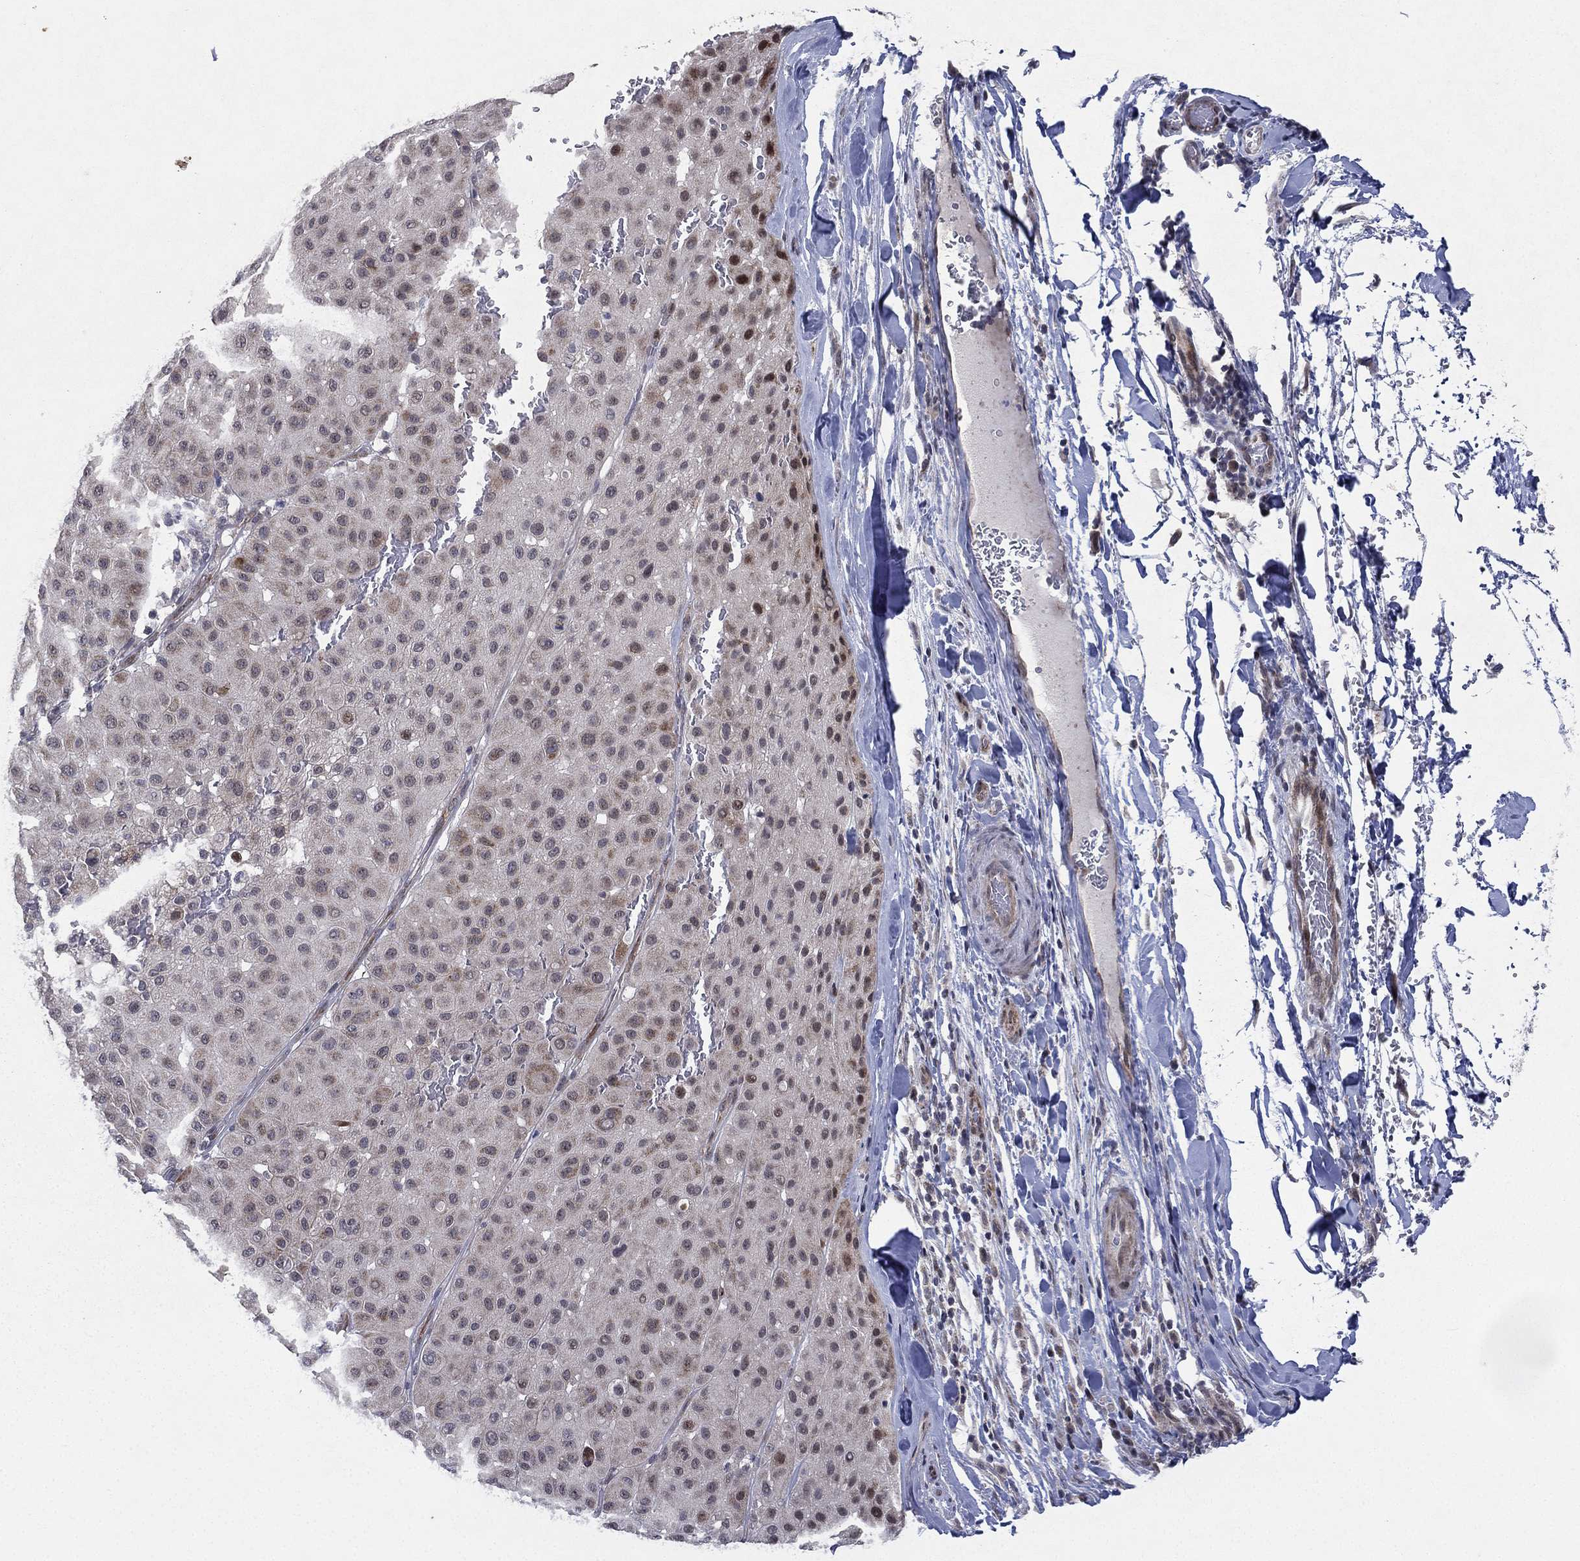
{"staining": {"intensity": "moderate", "quantity": "<25%", "location": "nuclear"}, "tissue": "melanoma", "cell_type": "Tumor cells", "image_type": "cancer", "snomed": [{"axis": "morphology", "description": "Malignant melanoma, Metastatic site"}, {"axis": "topography", "description": "Smooth muscle"}], "caption": "The photomicrograph reveals a brown stain indicating the presence of a protein in the nuclear of tumor cells in malignant melanoma (metastatic site).", "gene": "KAT14", "patient": {"sex": "male", "age": 41}}